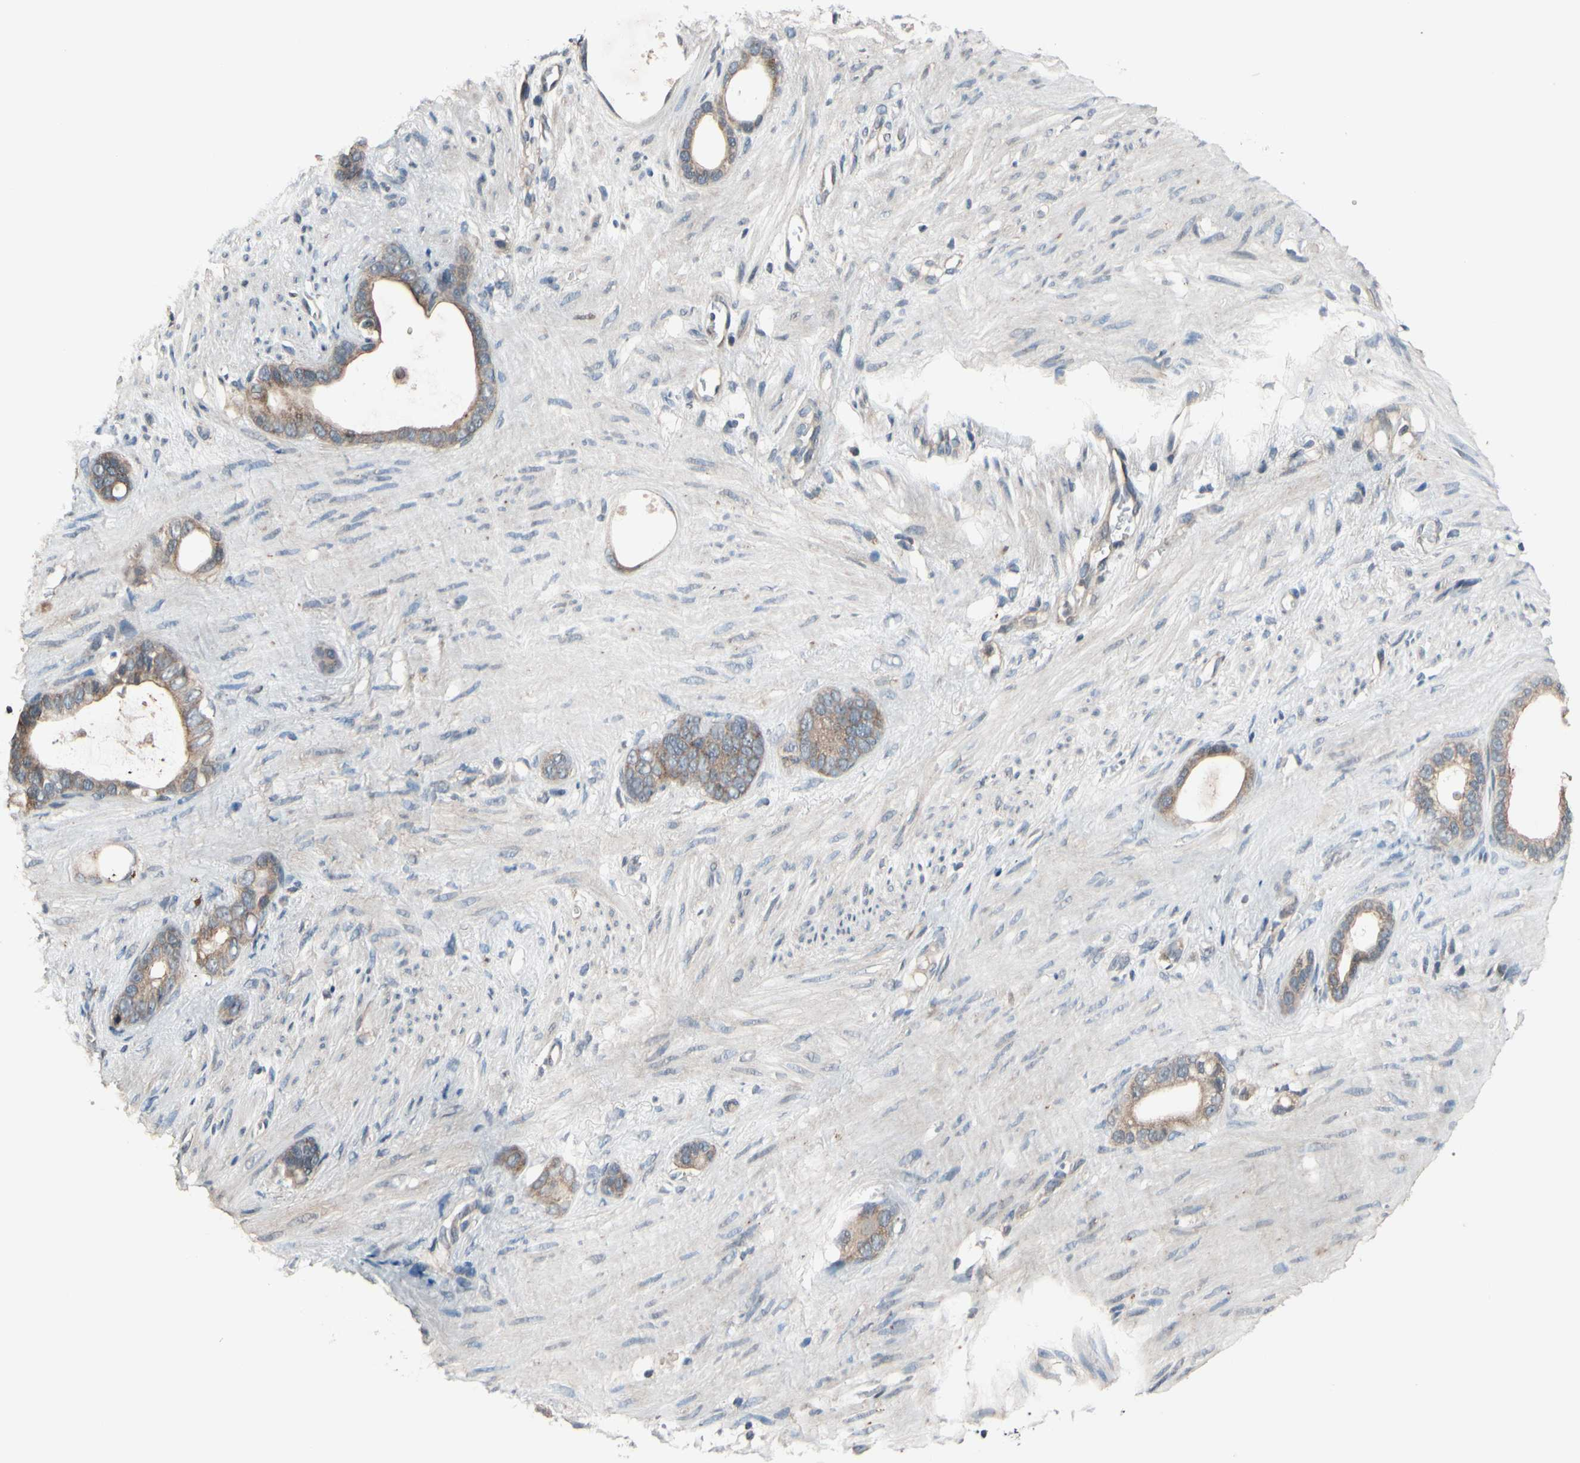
{"staining": {"intensity": "moderate", "quantity": ">75%", "location": "cytoplasmic/membranous"}, "tissue": "stomach cancer", "cell_type": "Tumor cells", "image_type": "cancer", "snomed": [{"axis": "morphology", "description": "Adenocarcinoma, NOS"}, {"axis": "topography", "description": "Stomach"}], "caption": "Human stomach cancer (adenocarcinoma) stained for a protein (brown) displays moderate cytoplasmic/membranous positive expression in about >75% of tumor cells.", "gene": "MBTPS2", "patient": {"sex": "female", "age": 75}}